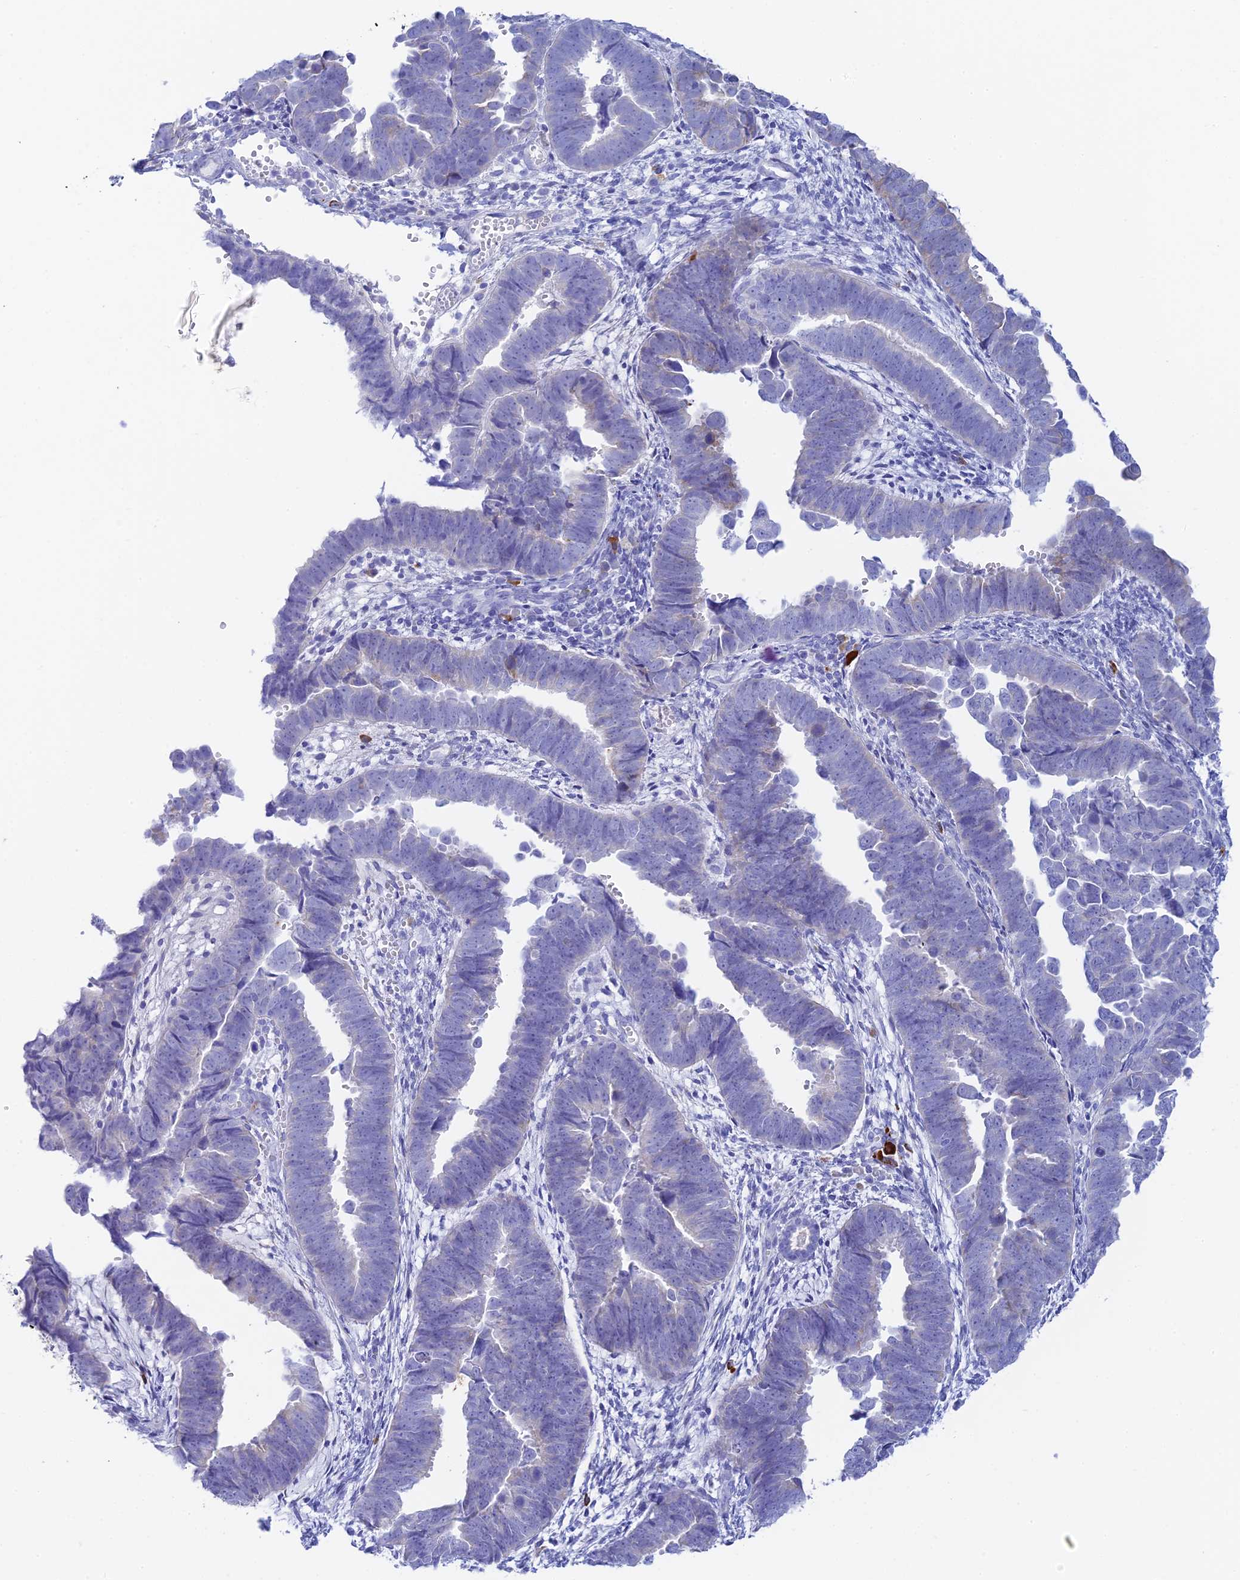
{"staining": {"intensity": "negative", "quantity": "none", "location": "none"}, "tissue": "endometrial cancer", "cell_type": "Tumor cells", "image_type": "cancer", "snomed": [{"axis": "morphology", "description": "Adenocarcinoma, NOS"}, {"axis": "topography", "description": "Endometrium"}], "caption": "A photomicrograph of endometrial adenocarcinoma stained for a protein reveals no brown staining in tumor cells.", "gene": "CEP152", "patient": {"sex": "female", "age": 75}}